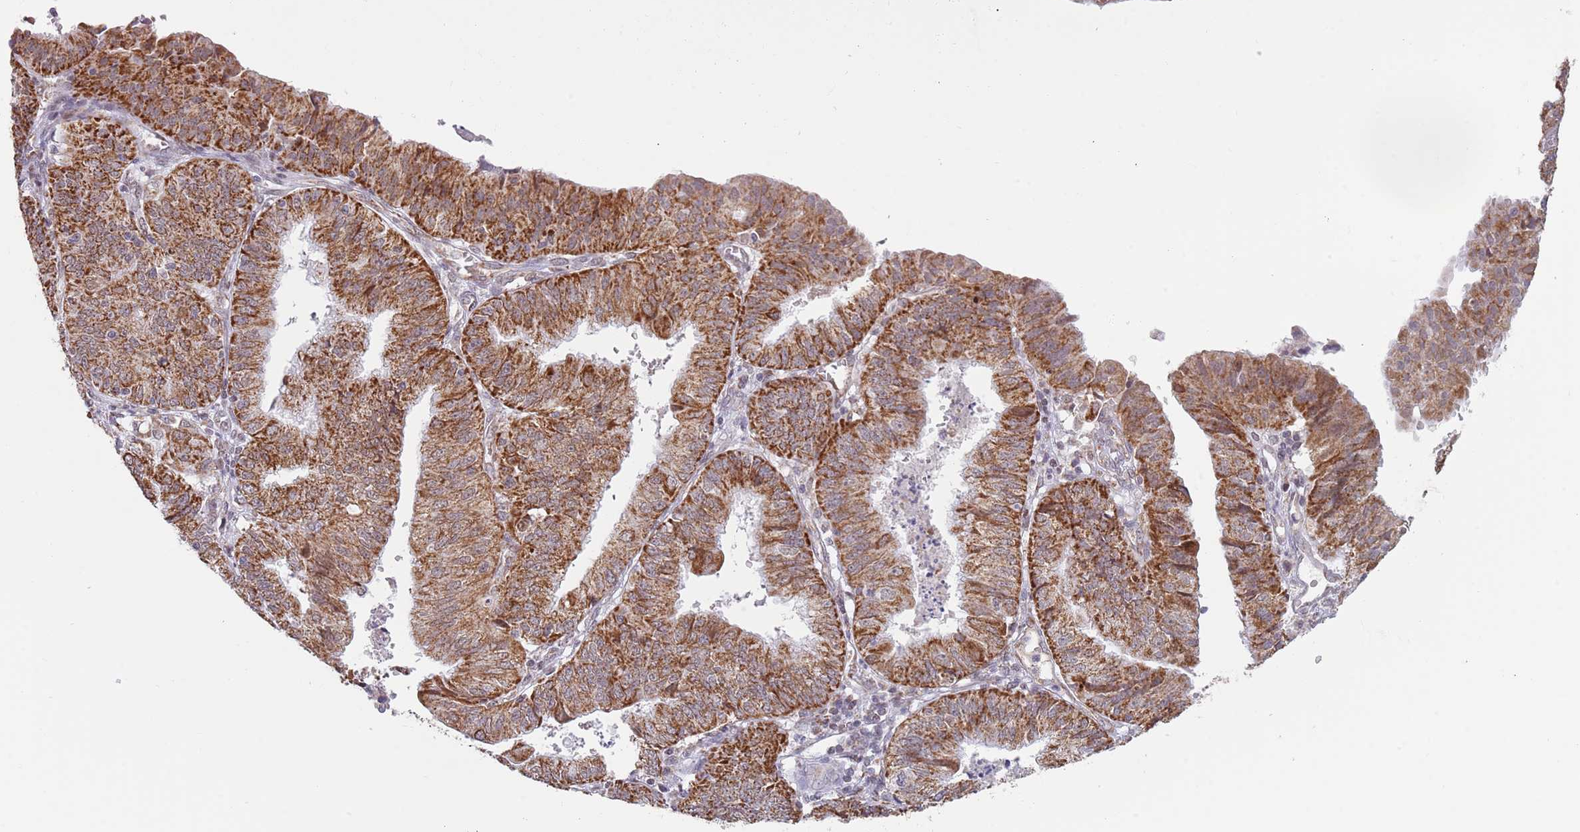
{"staining": {"intensity": "strong", "quantity": ">75%", "location": "cytoplasmic/membranous"}, "tissue": "endometrial cancer", "cell_type": "Tumor cells", "image_type": "cancer", "snomed": [{"axis": "morphology", "description": "Adenocarcinoma, NOS"}, {"axis": "topography", "description": "Endometrium"}], "caption": "High-power microscopy captured an immunohistochemistry (IHC) histopathology image of adenocarcinoma (endometrial), revealing strong cytoplasmic/membranous staining in about >75% of tumor cells. (Stains: DAB in brown, nuclei in blue, Microscopy: brightfield microscopy at high magnification).", "gene": "TIMM13", "patient": {"sex": "female", "age": 56}}